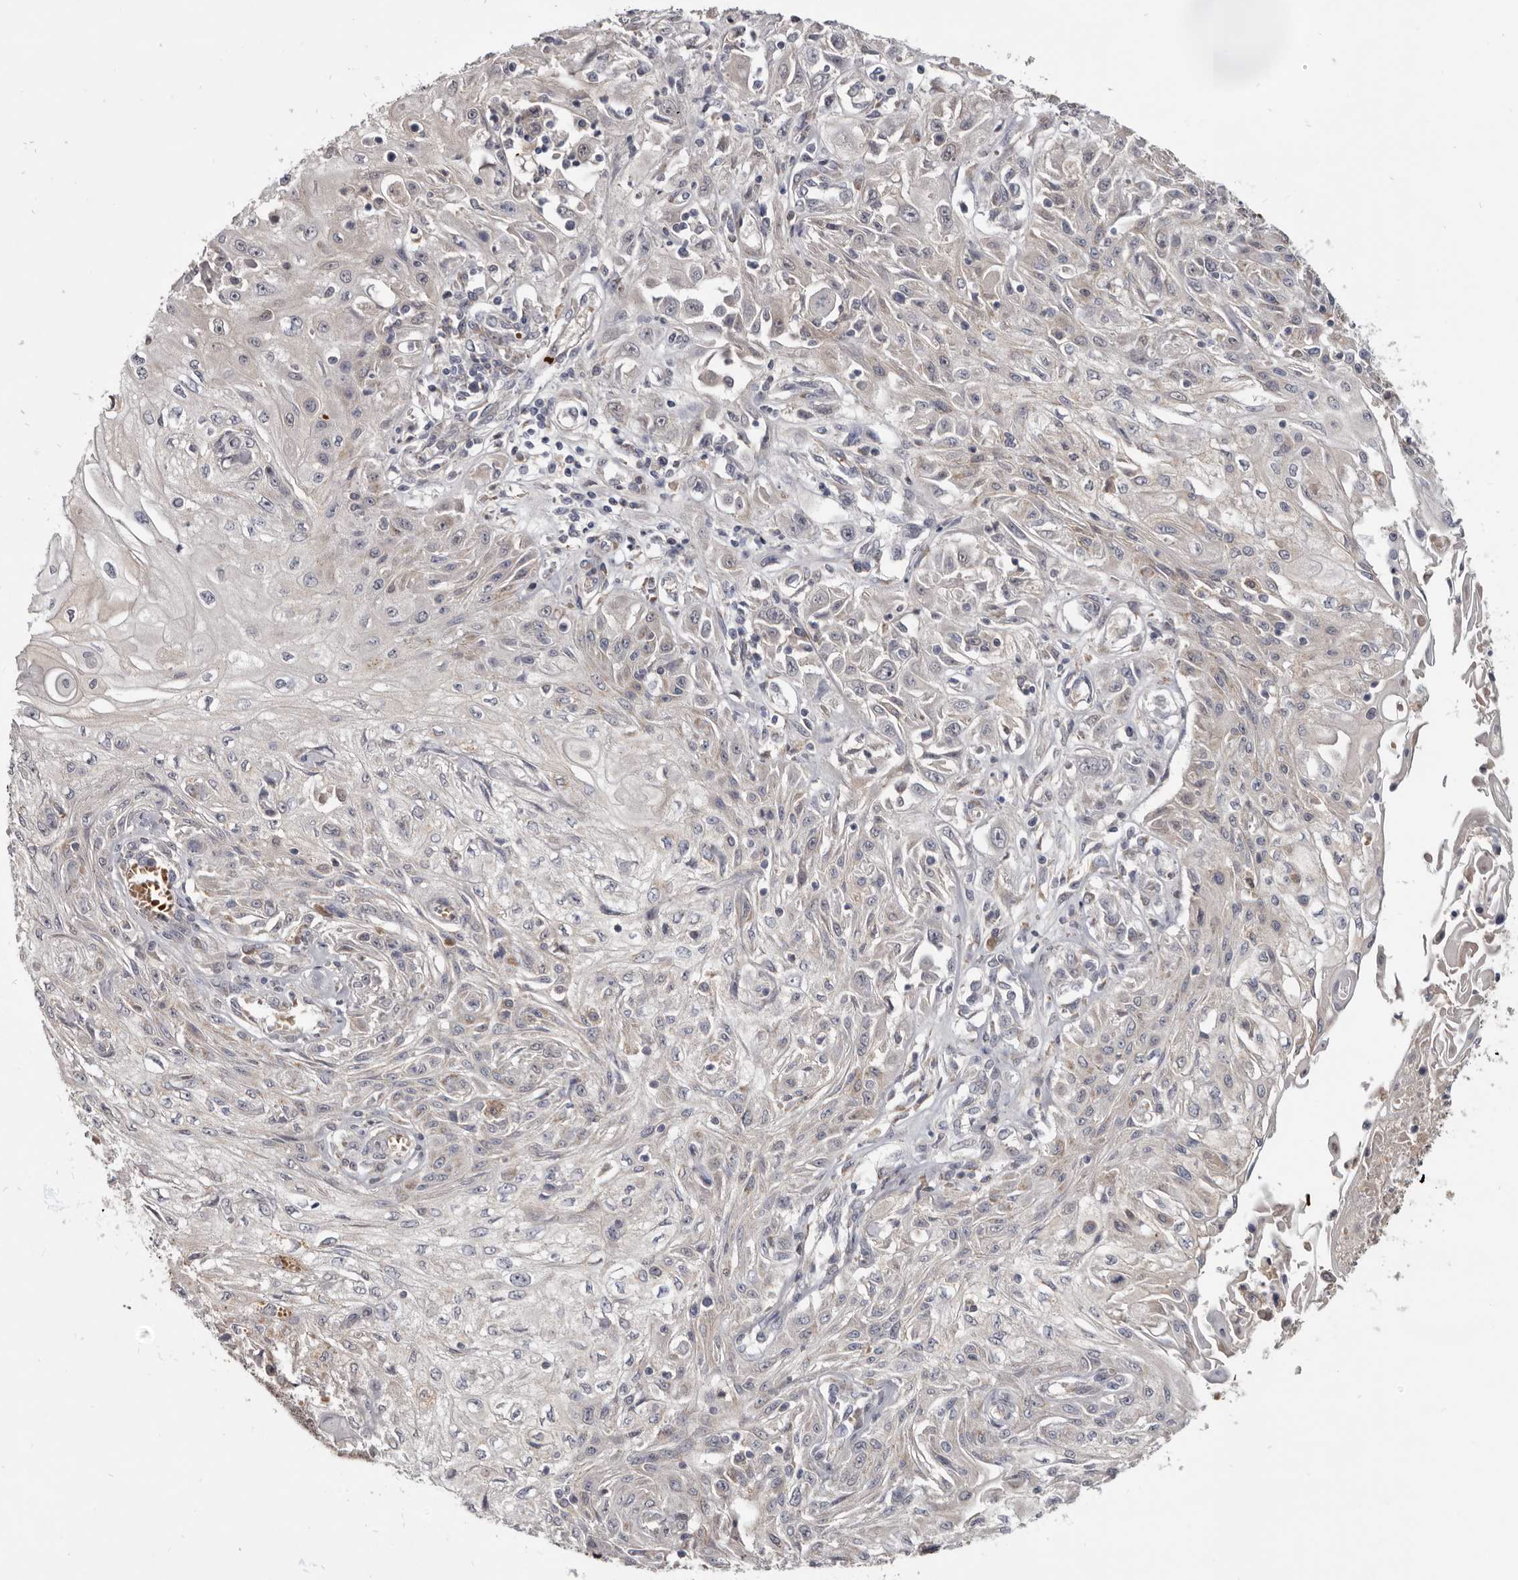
{"staining": {"intensity": "negative", "quantity": "none", "location": "none"}, "tissue": "skin cancer", "cell_type": "Tumor cells", "image_type": "cancer", "snomed": [{"axis": "morphology", "description": "Squamous cell carcinoma, NOS"}, {"axis": "morphology", "description": "Squamous cell carcinoma, metastatic, NOS"}, {"axis": "topography", "description": "Skin"}, {"axis": "topography", "description": "Lymph node"}], "caption": "This is a photomicrograph of IHC staining of skin cancer, which shows no expression in tumor cells.", "gene": "NENF", "patient": {"sex": "male", "age": 75}}